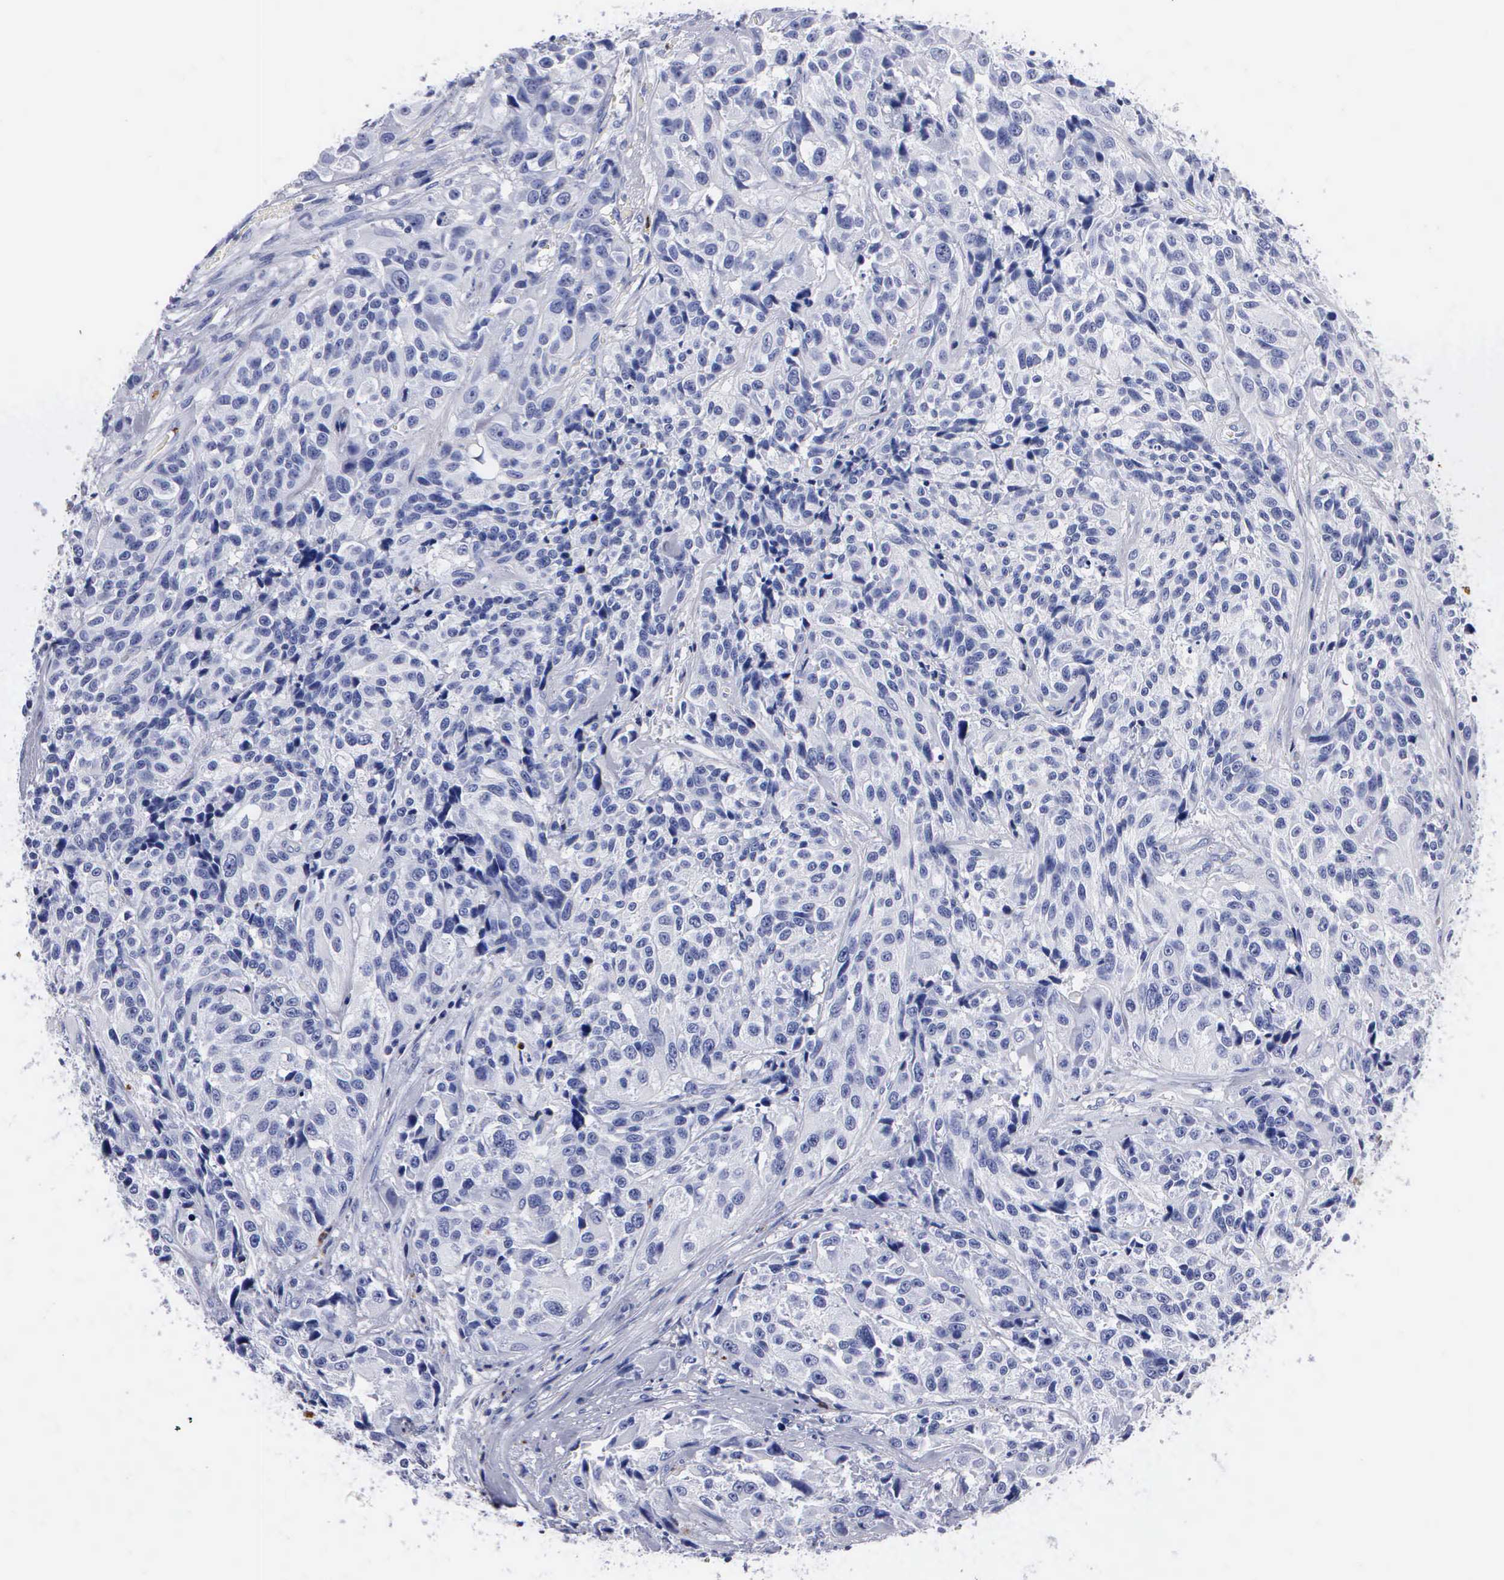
{"staining": {"intensity": "negative", "quantity": "none", "location": "none"}, "tissue": "urothelial cancer", "cell_type": "Tumor cells", "image_type": "cancer", "snomed": [{"axis": "morphology", "description": "Urothelial carcinoma, High grade"}, {"axis": "topography", "description": "Urinary bladder"}], "caption": "The immunohistochemistry histopathology image has no significant staining in tumor cells of high-grade urothelial carcinoma tissue. (DAB immunohistochemistry (IHC) visualized using brightfield microscopy, high magnification).", "gene": "CTSG", "patient": {"sex": "female", "age": 81}}